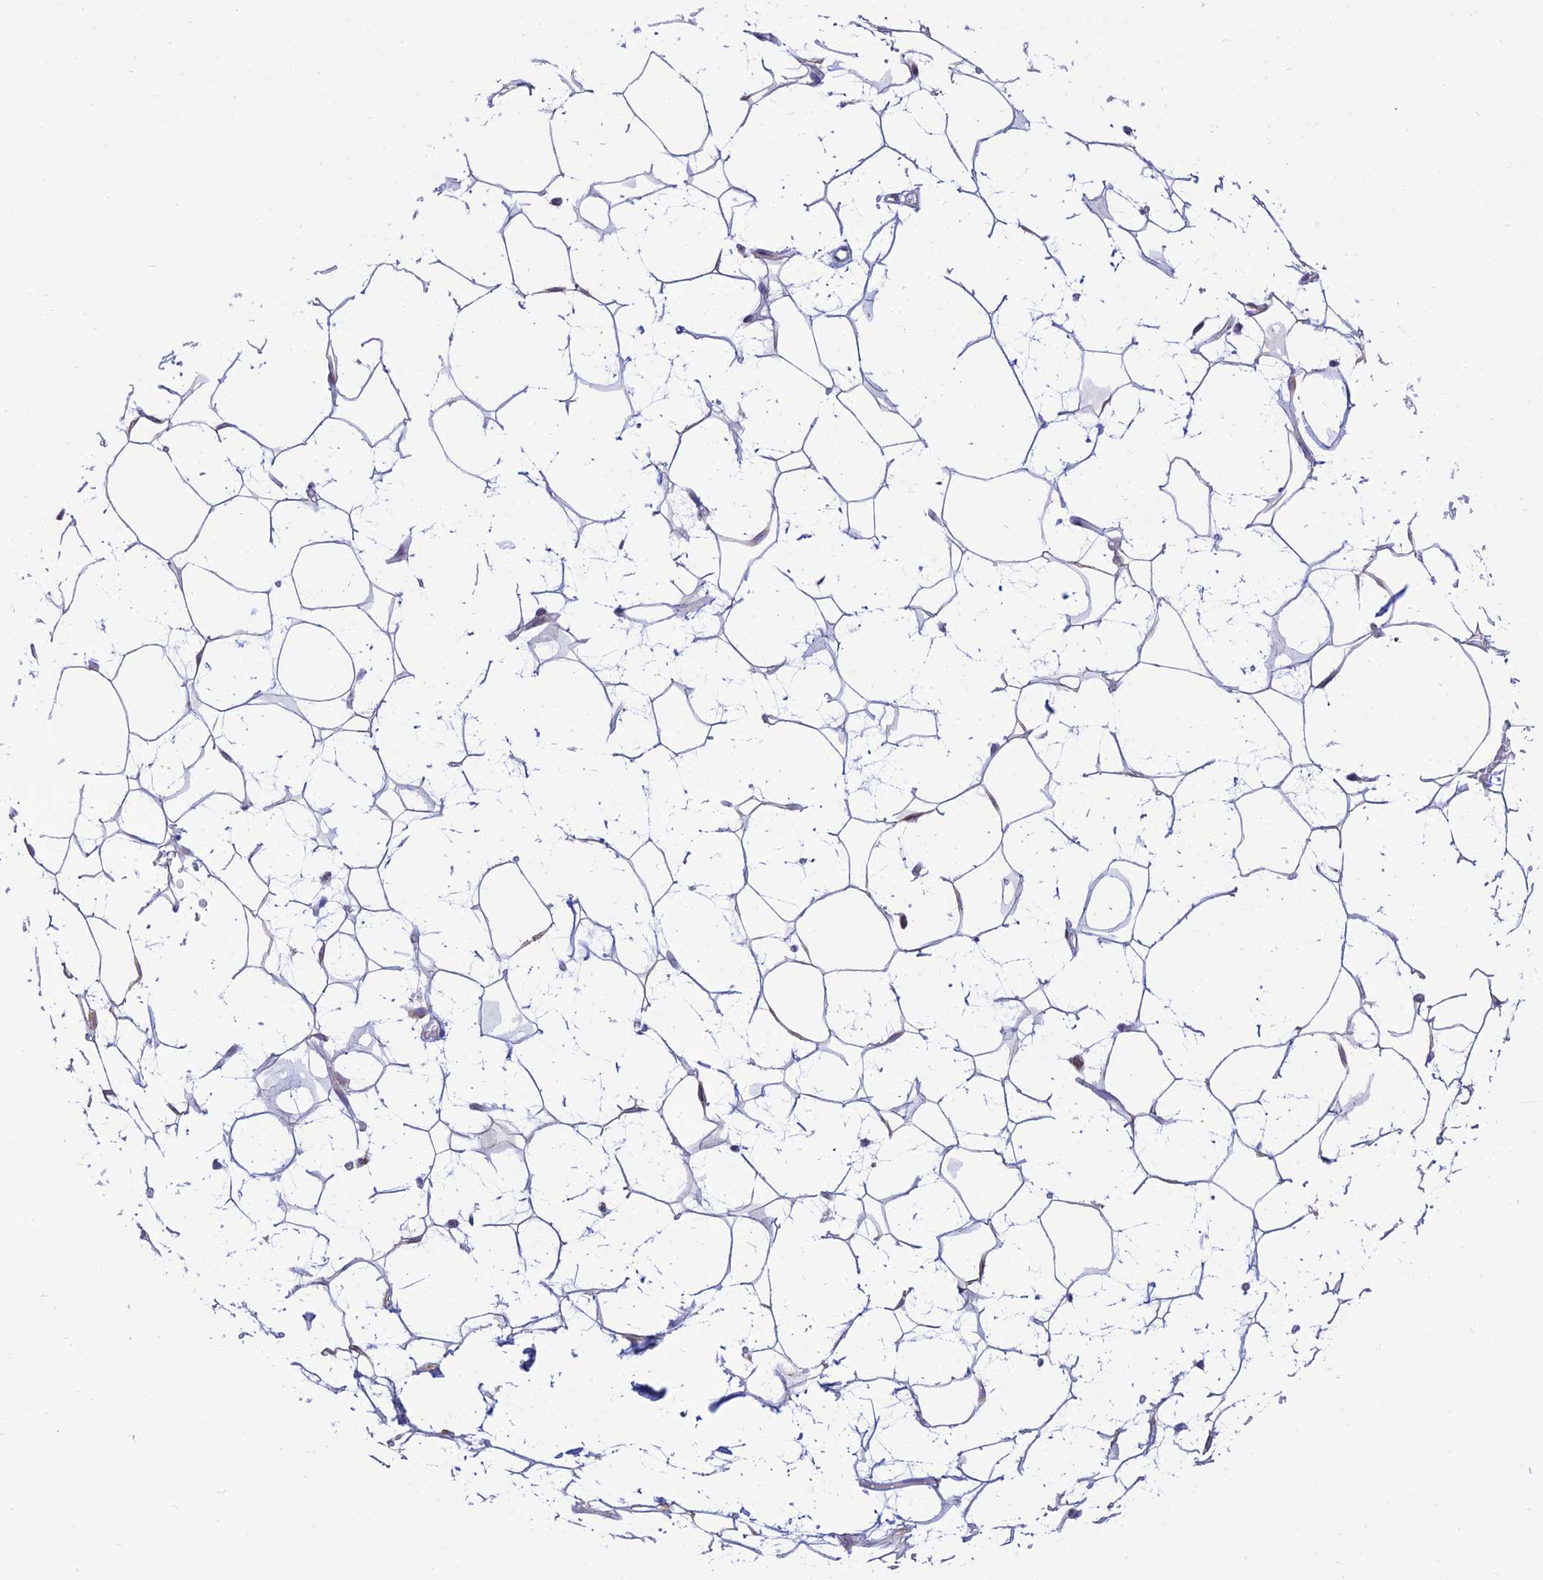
{"staining": {"intensity": "negative", "quantity": "none", "location": "none"}, "tissue": "adipose tissue", "cell_type": "Adipocytes", "image_type": "normal", "snomed": [{"axis": "morphology", "description": "Normal tissue, NOS"}, {"axis": "topography", "description": "Breast"}], "caption": "IHC of unremarkable adipose tissue reveals no staining in adipocytes. Brightfield microscopy of IHC stained with DAB (brown) and hematoxylin (blue), captured at high magnification.", "gene": "HOOK2", "patient": {"sex": "female", "age": 26}}